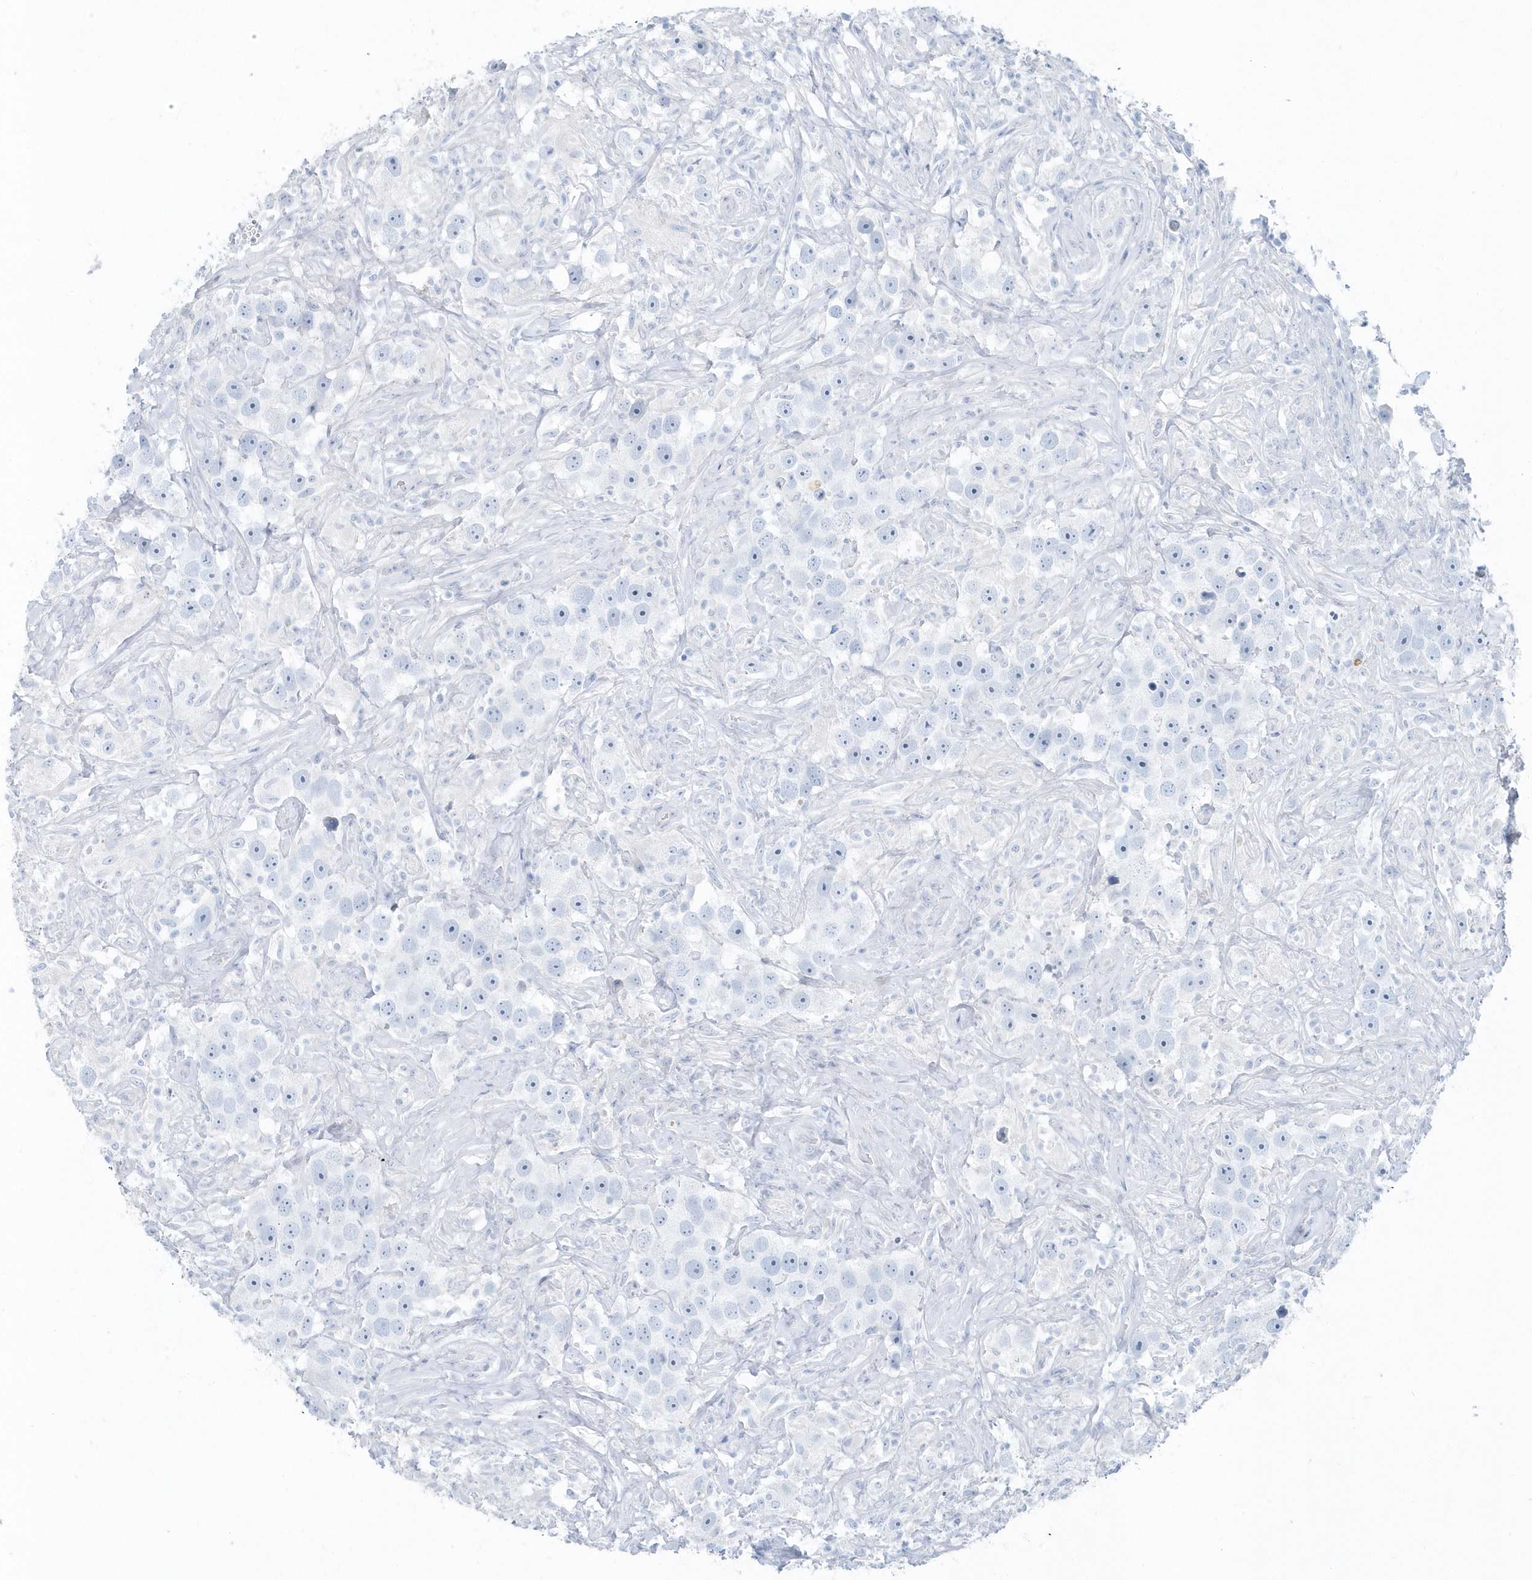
{"staining": {"intensity": "negative", "quantity": "none", "location": "none"}, "tissue": "testis cancer", "cell_type": "Tumor cells", "image_type": "cancer", "snomed": [{"axis": "morphology", "description": "Seminoma, NOS"}, {"axis": "topography", "description": "Testis"}], "caption": "IHC histopathology image of neoplastic tissue: human testis cancer stained with DAB (3,3'-diaminobenzidine) shows no significant protein expression in tumor cells.", "gene": "FAM98A", "patient": {"sex": "male", "age": 49}}